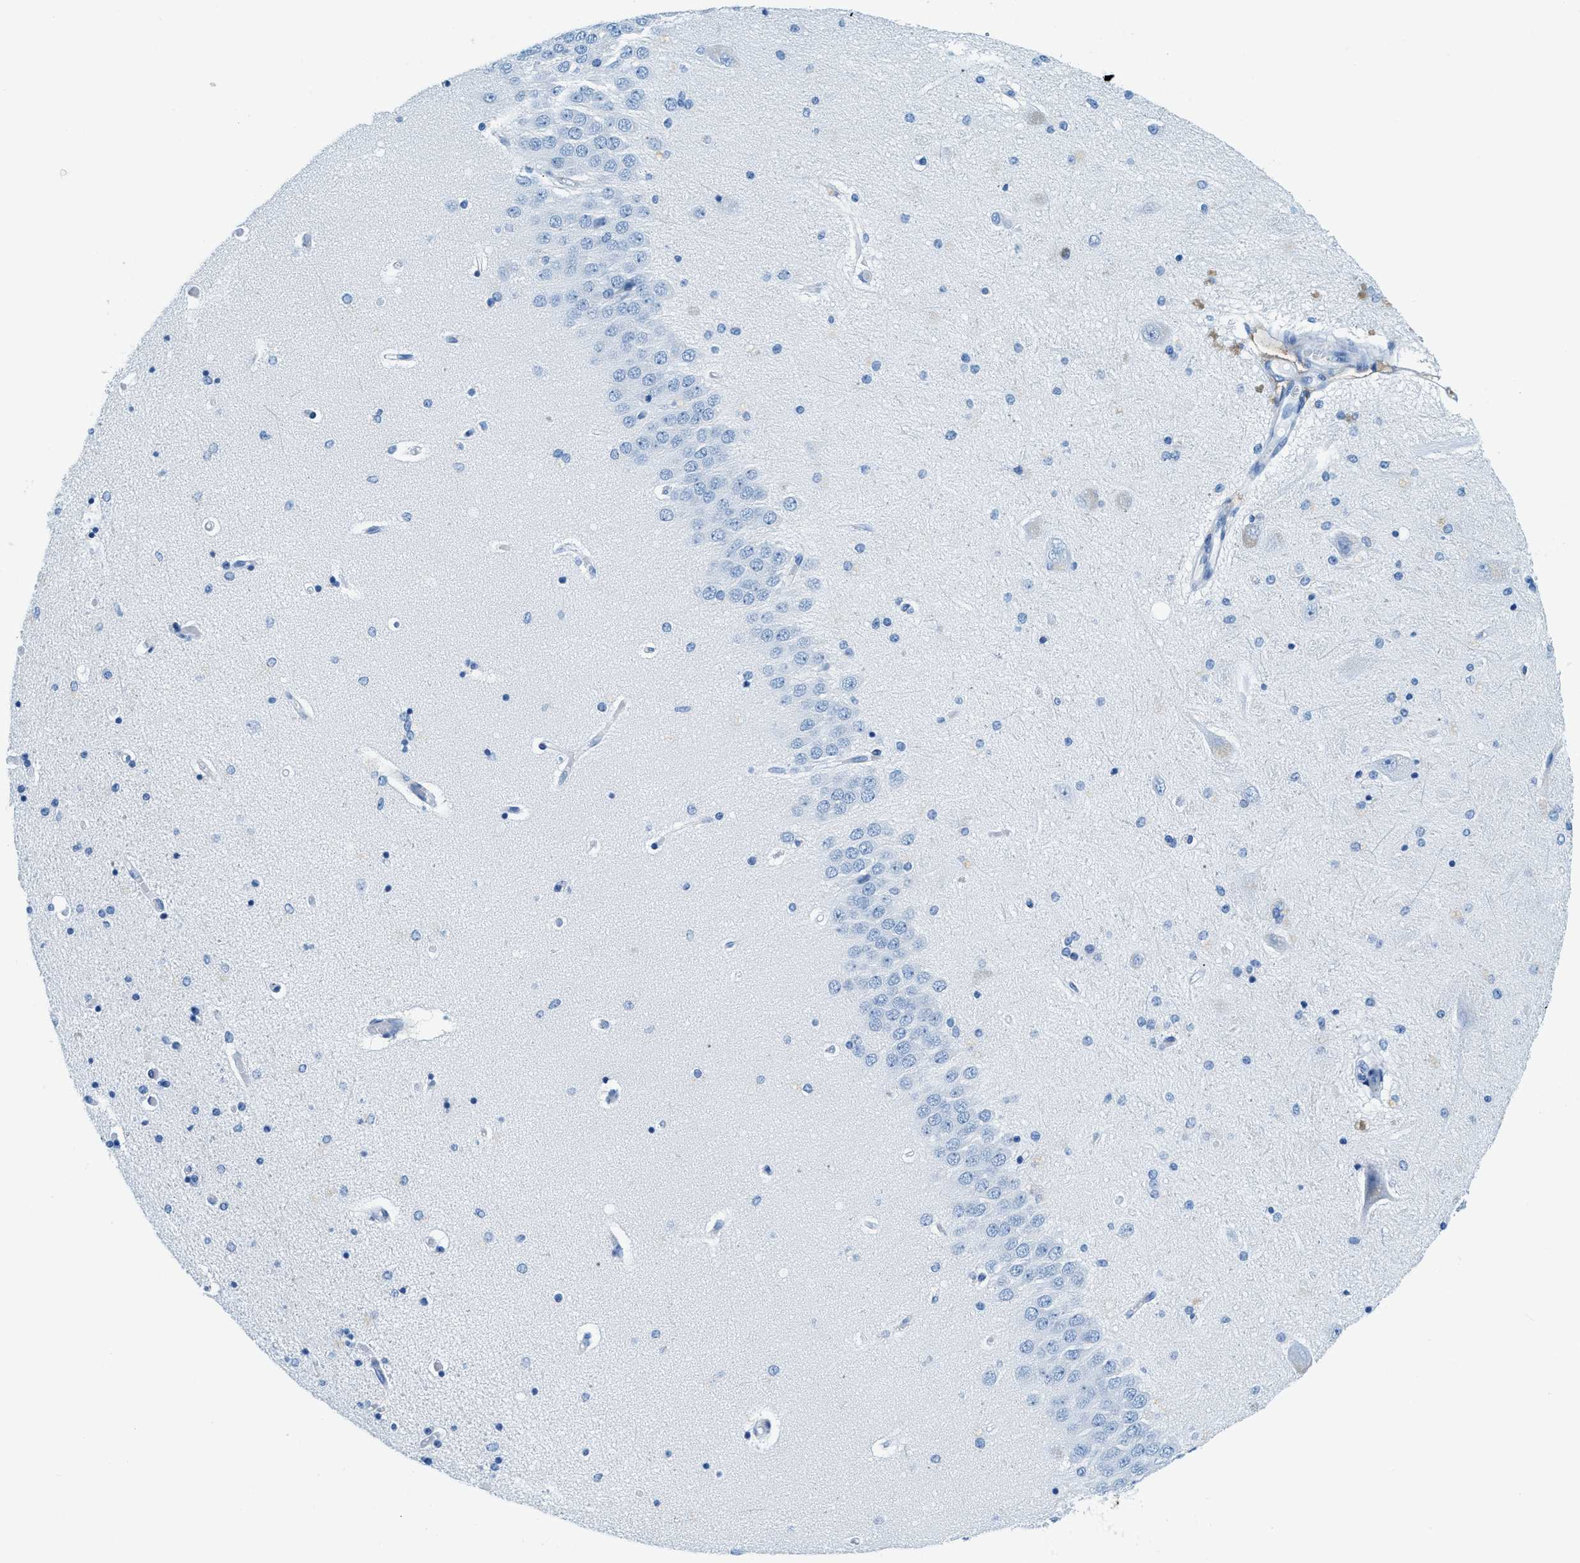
{"staining": {"intensity": "negative", "quantity": "none", "location": "none"}, "tissue": "hippocampus", "cell_type": "Glial cells", "image_type": "normal", "snomed": [{"axis": "morphology", "description": "Normal tissue, NOS"}, {"axis": "topography", "description": "Hippocampus"}], "caption": "Hippocampus was stained to show a protein in brown. There is no significant positivity in glial cells. (DAB (3,3'-diaminobenzidine) immunohistochemistry (IHC), high magnification).", "gene": "TPSAB1", "patient": {"sex": "female", "age": 54}}